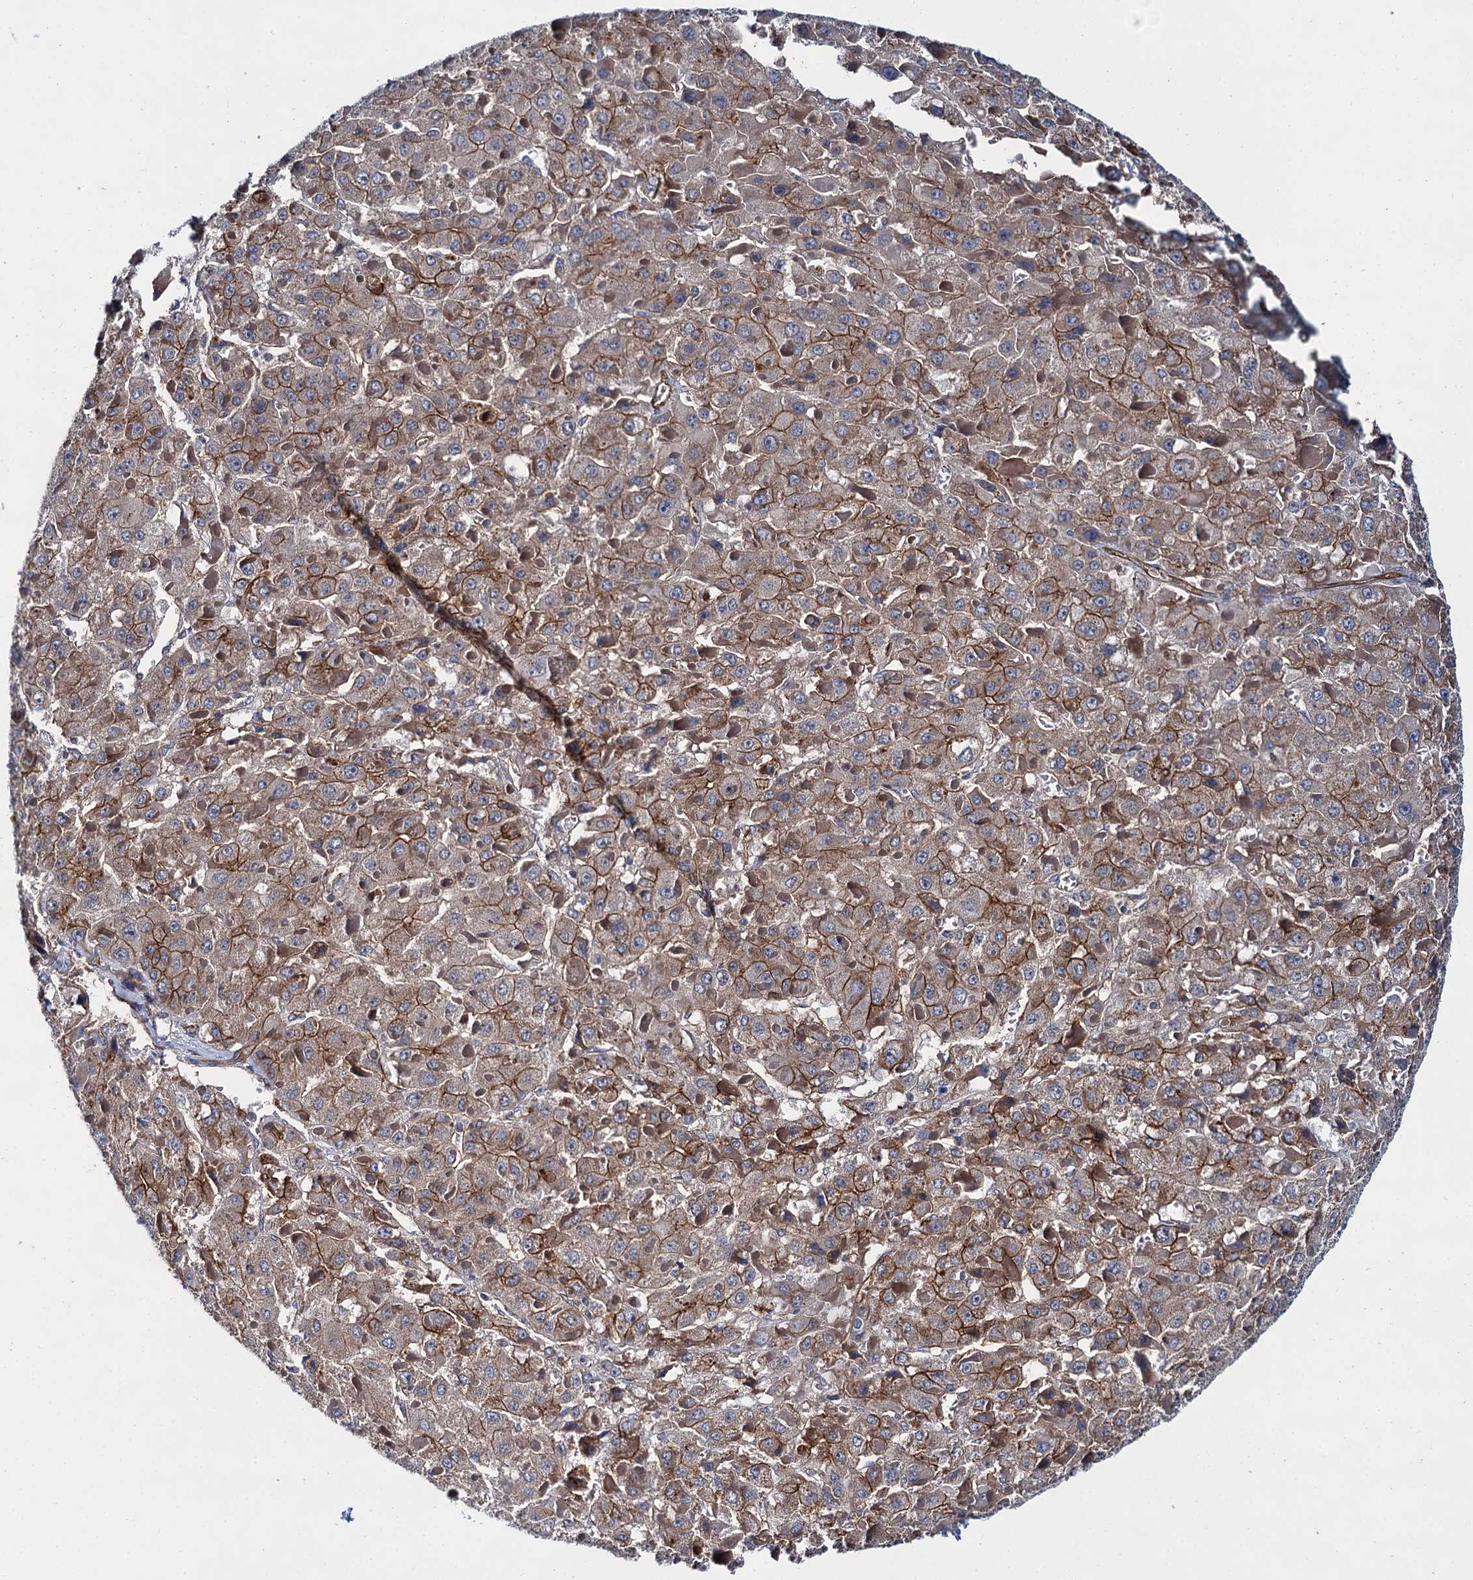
{"staining": {"intensity": "moderate", "quantity": ">75%", "location": "cytoplasmic/membranous"}, "tissue": "liver cancer", "cell_type": "Tumor cells", "image_type": "cancer", "snomed": [{"axis": "morphology", "description": "Carcinoma, Hepatocellular, NOS"}, {"axis": "topography", "description": "Liver"}], "caption": "Immunohistochemical staining of human hepatocellular carcinoma (liver) exhibits medium levels of moderate cytoplasmic/membranous staining in approximately >75% of tumor cells.", "gene": "ABLIM1", "patient": {"sex": "female", "age": 73}}